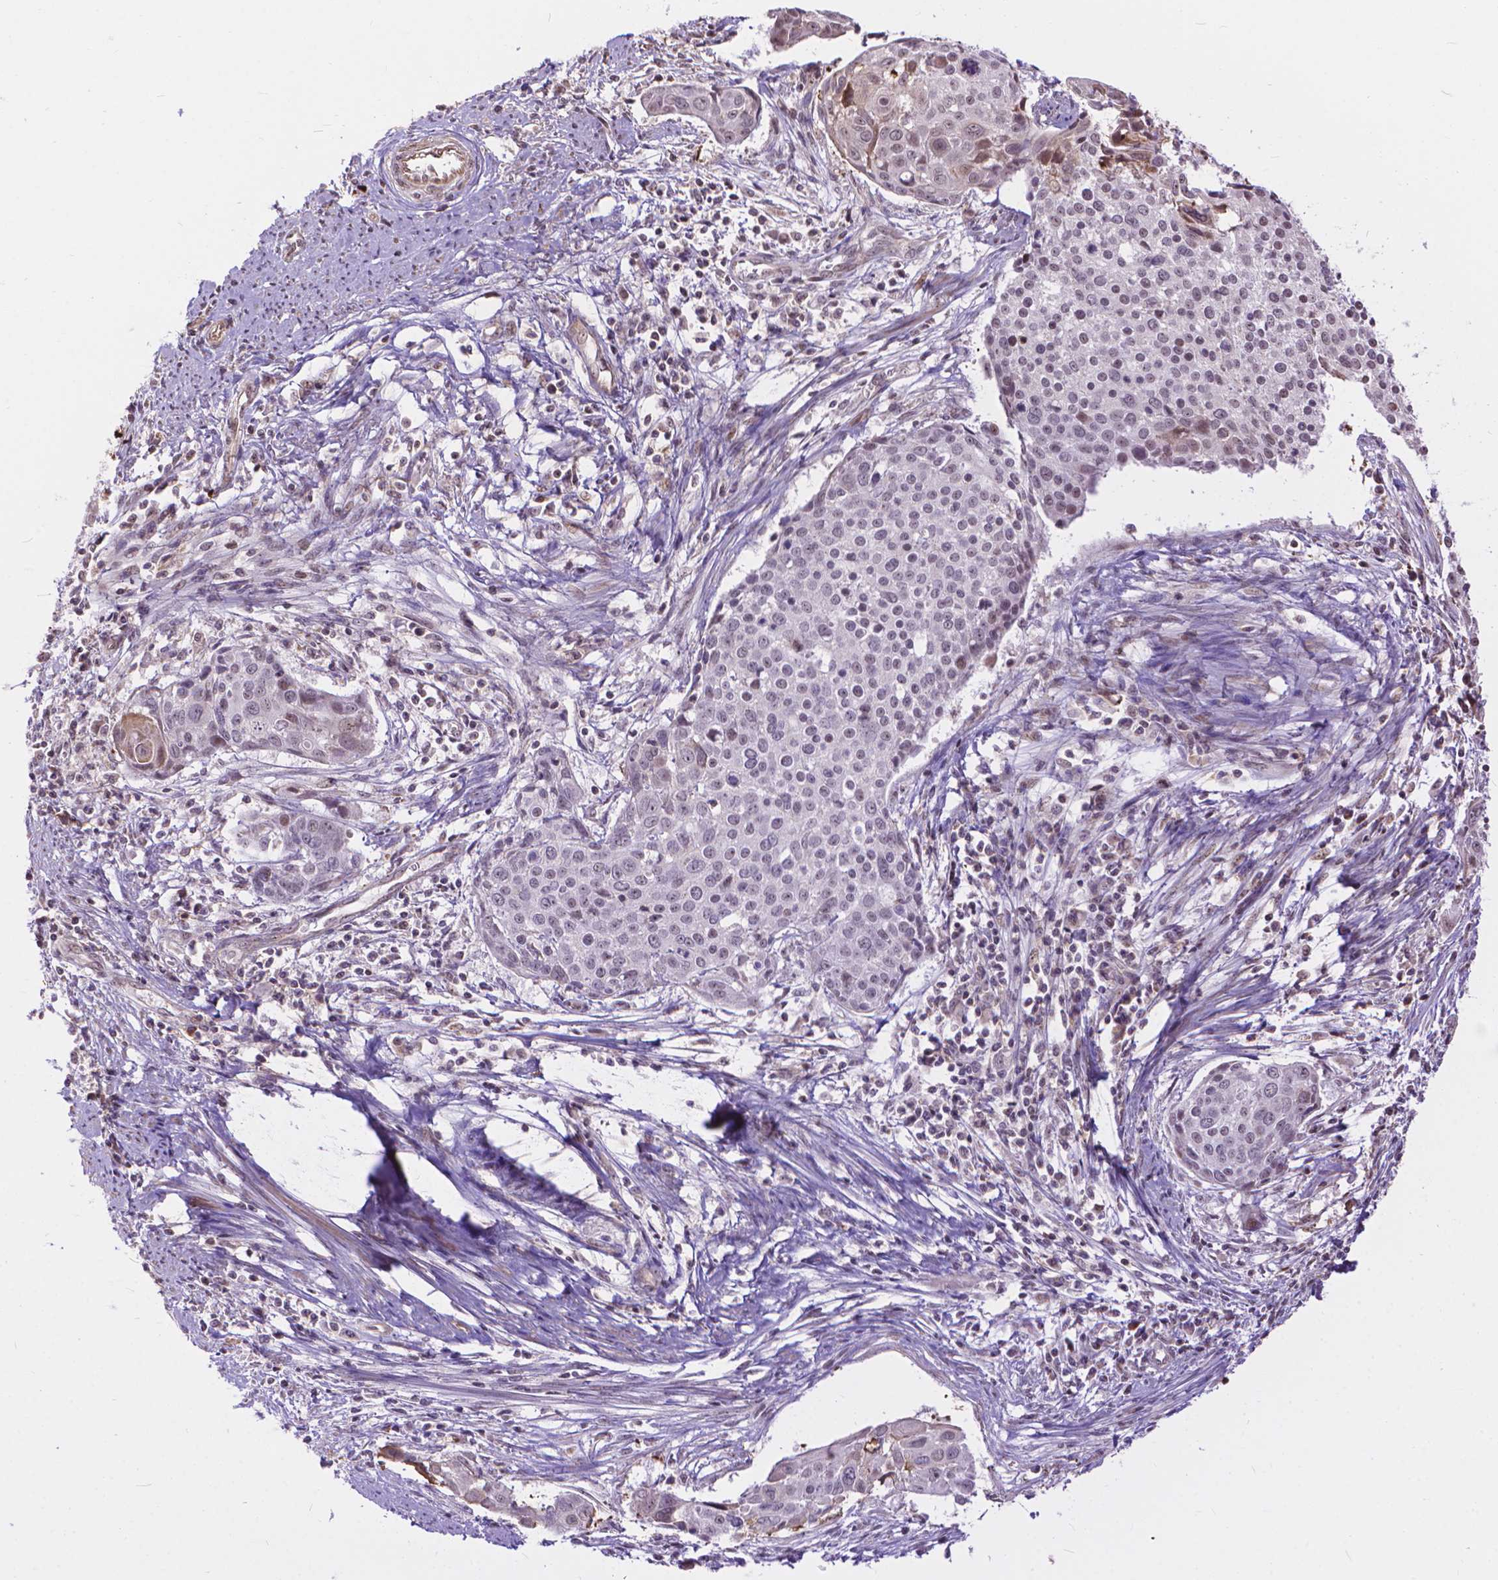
{"staining": {"intensity": "weak", "quantity": "<25%", "location": "nuclear"}, "tissue": "cervical cancer", "cell_type": "Tumor cells", "image_type": "cancer", "snomed": [{"axis": "morphology", "description": "Squamous cell carcinoma, NOS"}, {"axis": "topography", "description": "Cervix"}], "caption": "Immunohistochemistry (IHC) of cervical squamous cell carcinoma reveals no positivity in tumor cells.", "gene": "TMEM135", "patient": {"sex": "female", "age": 39}}